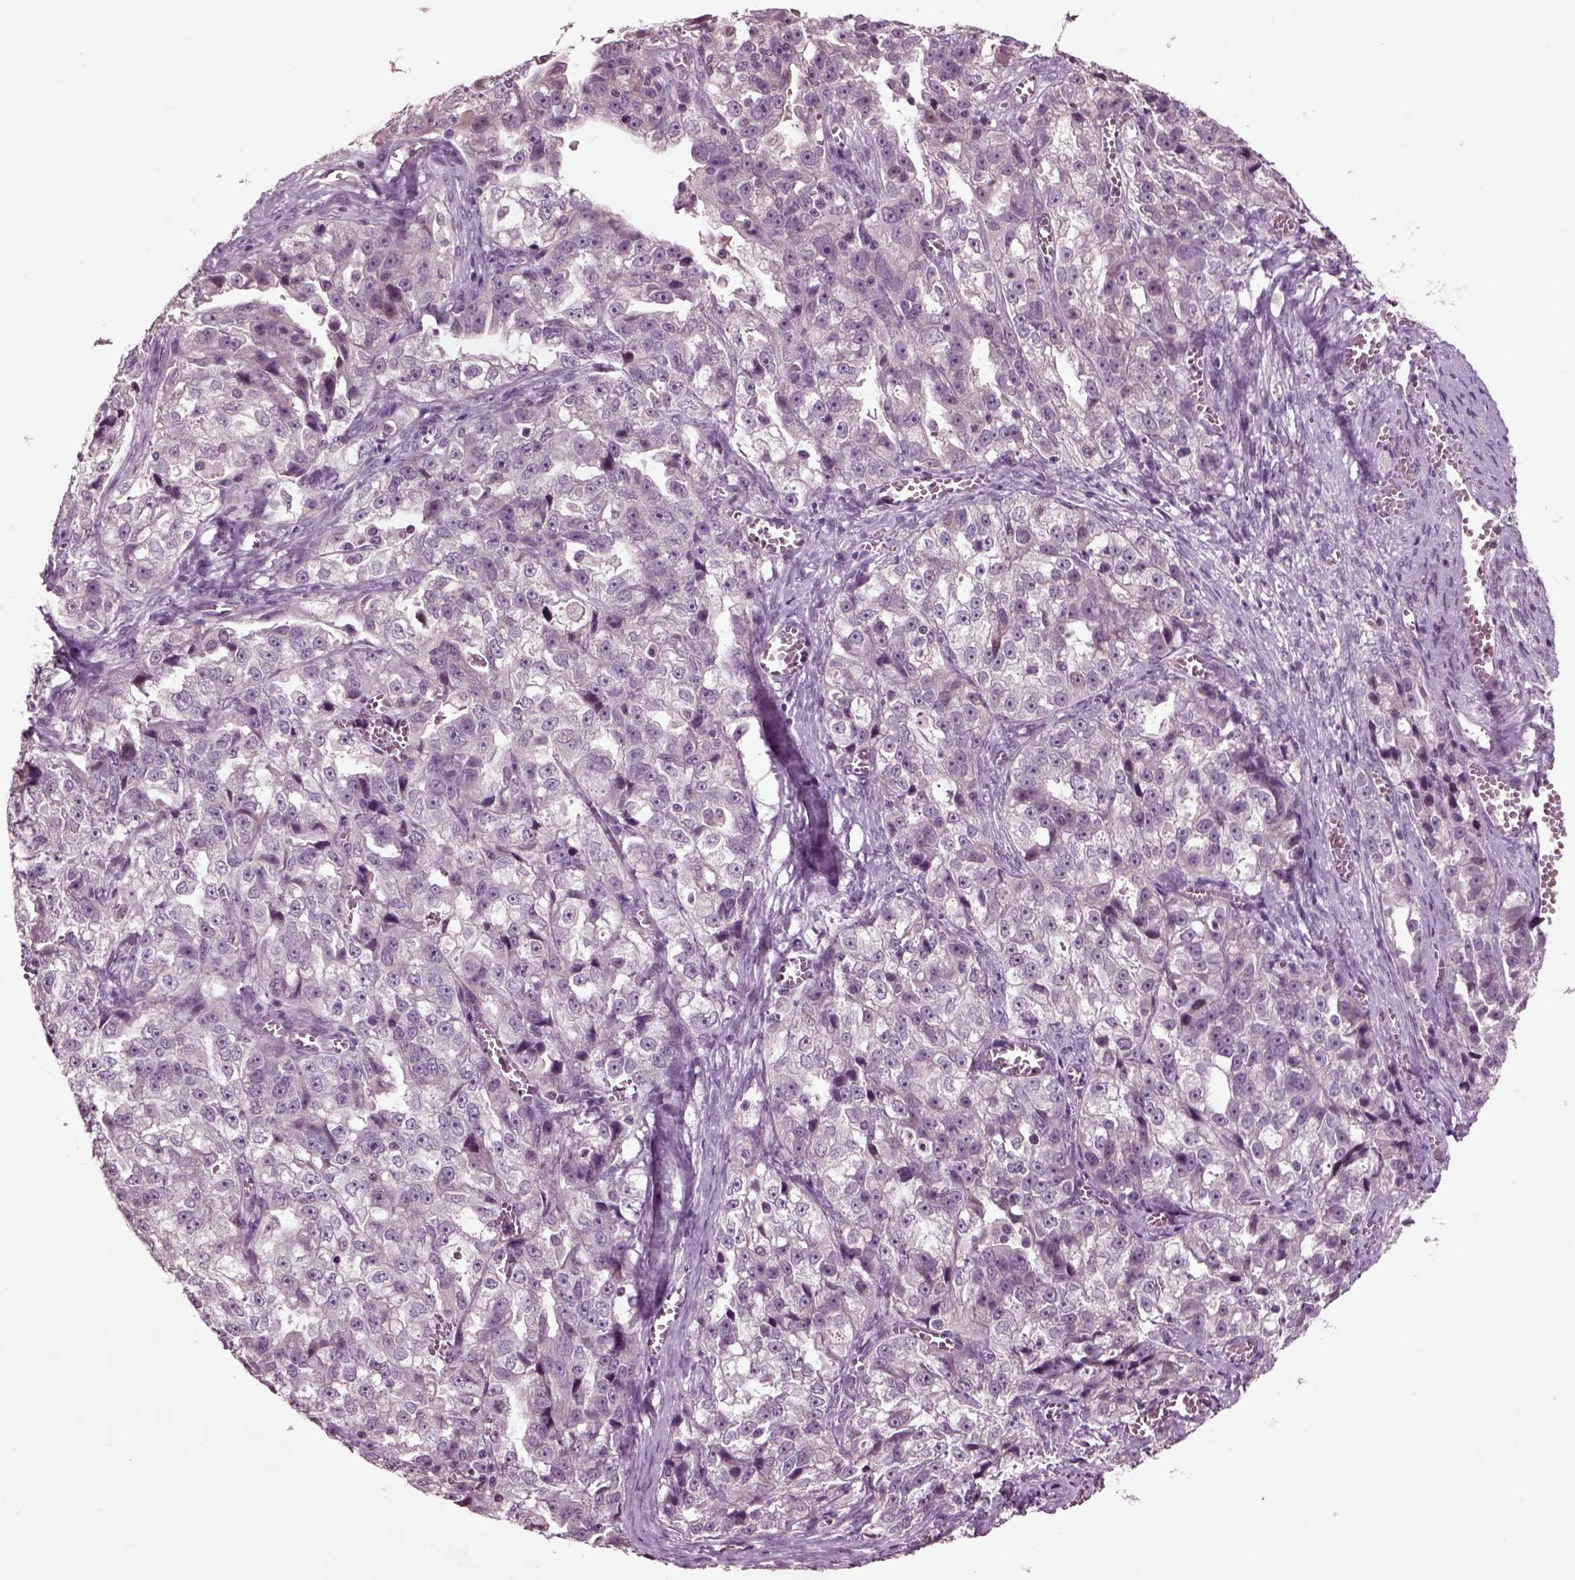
{"staining": {"intensity": "negative", "quantity": "none", "location": "none"}, "tissue": "ovarian cancer", "cell_type": "Tumor cells", "image_type": "cancer", "snomed": [{"axis": "morphology", "description": "Cystadenocarcinoma, serous, NOS"}, {"axis": "topography", "description": "Ovary"}], "caption": "There is no significant positivity in tumor cells of ovarian cancer.", "gene": "CHGB", "patient": {"sex": "female", "age": 51}}